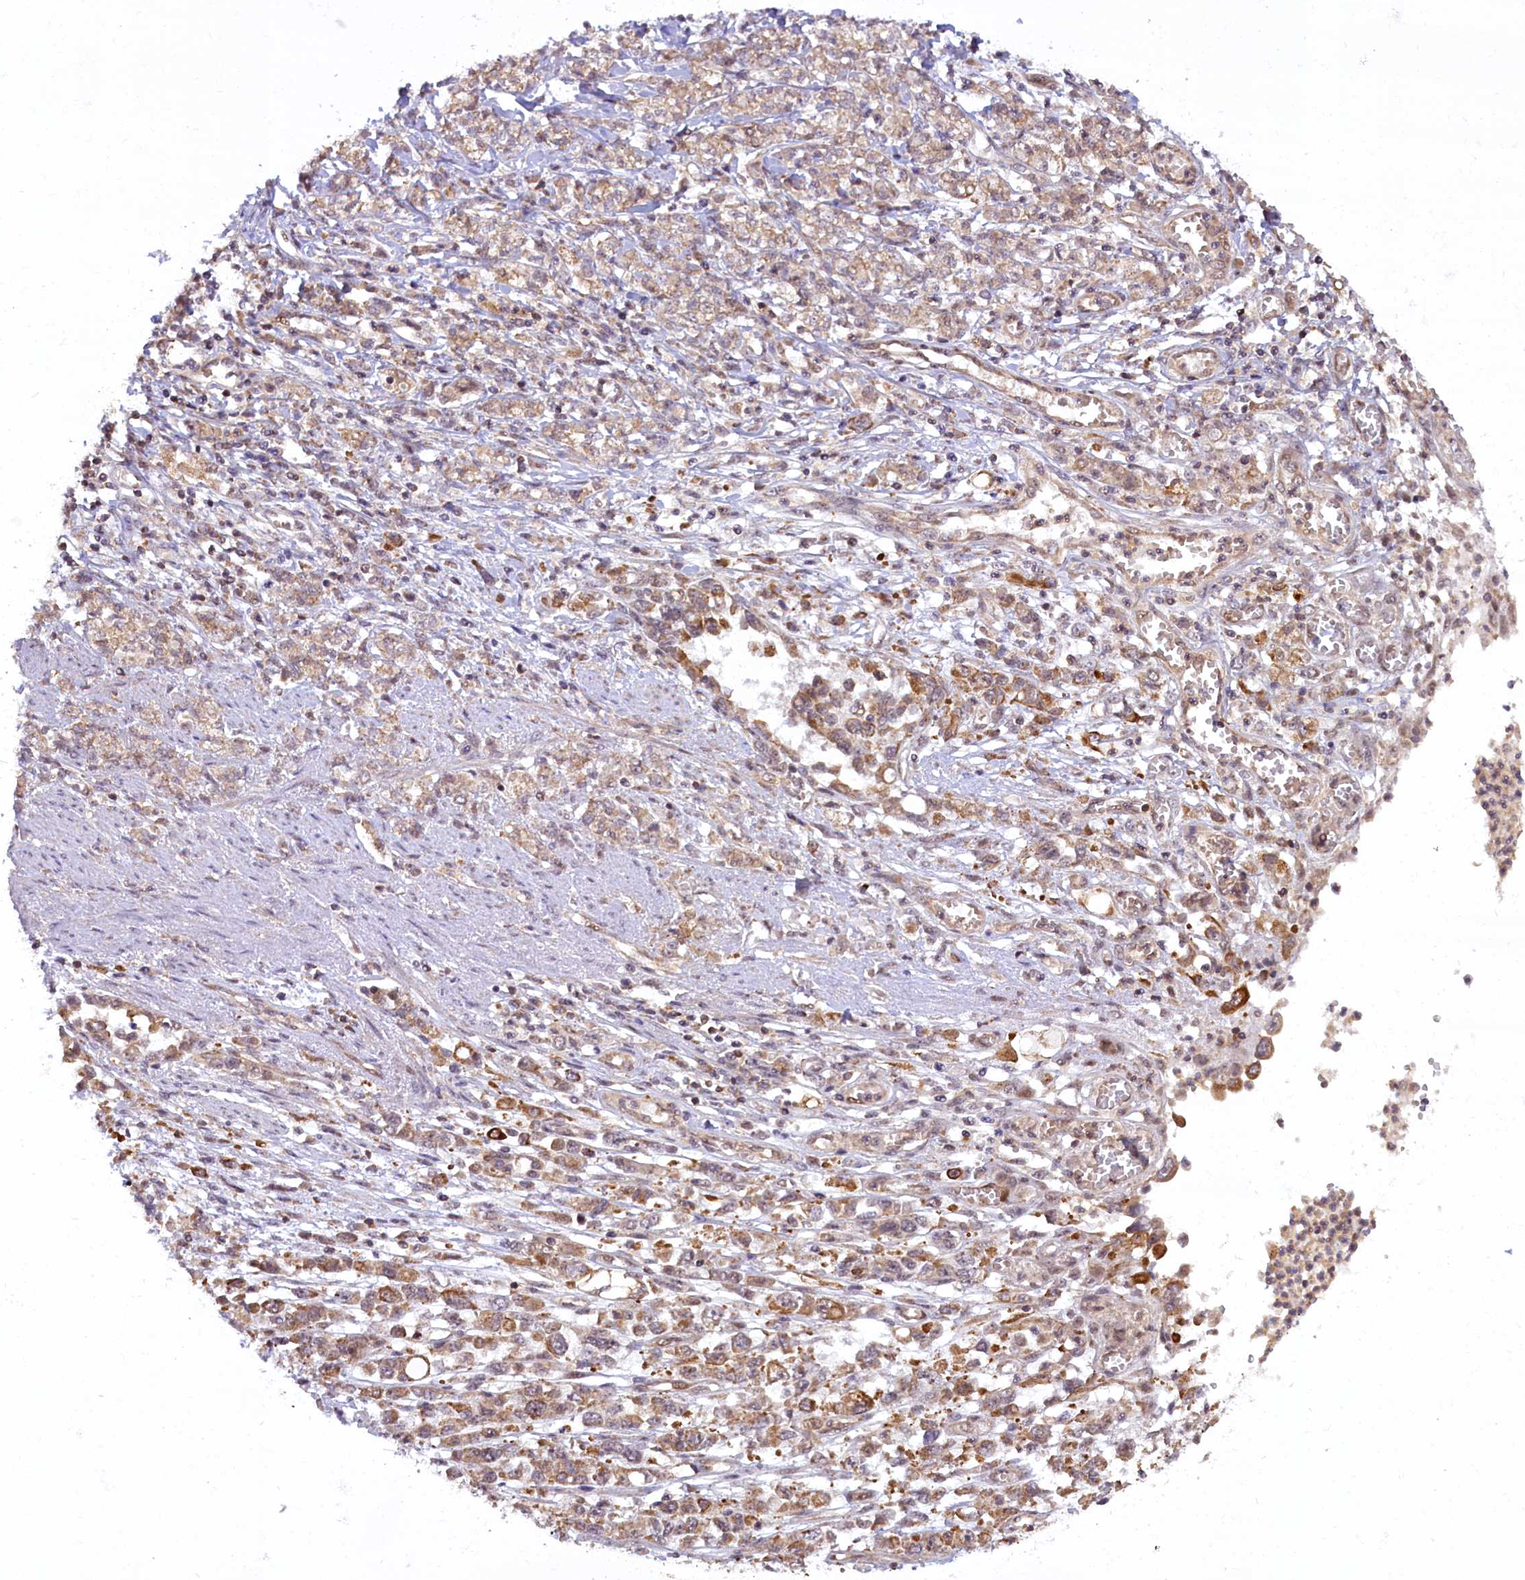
{"staining": {"intensity": "moderate", "quantity": ">75%", "location": "cytoplasmic/membranous"}, "tissue": "stomach cancer", "cell_type": "Tumor cells", "image_type": "cancer", "snomed": [{"axis": "morphology", "description": "Adenocarcinoma, NOS"}, {"axis": "topography", "description": "Stomach"}], "caption": "Tumor cells exhibit moderate cytoplasmic/membranous positivity in about >75% of cells in stomach cancer. Nuclei are stained in blue.", "gene": "CARD8", "patient": {"sex": "female", "age": 76}}